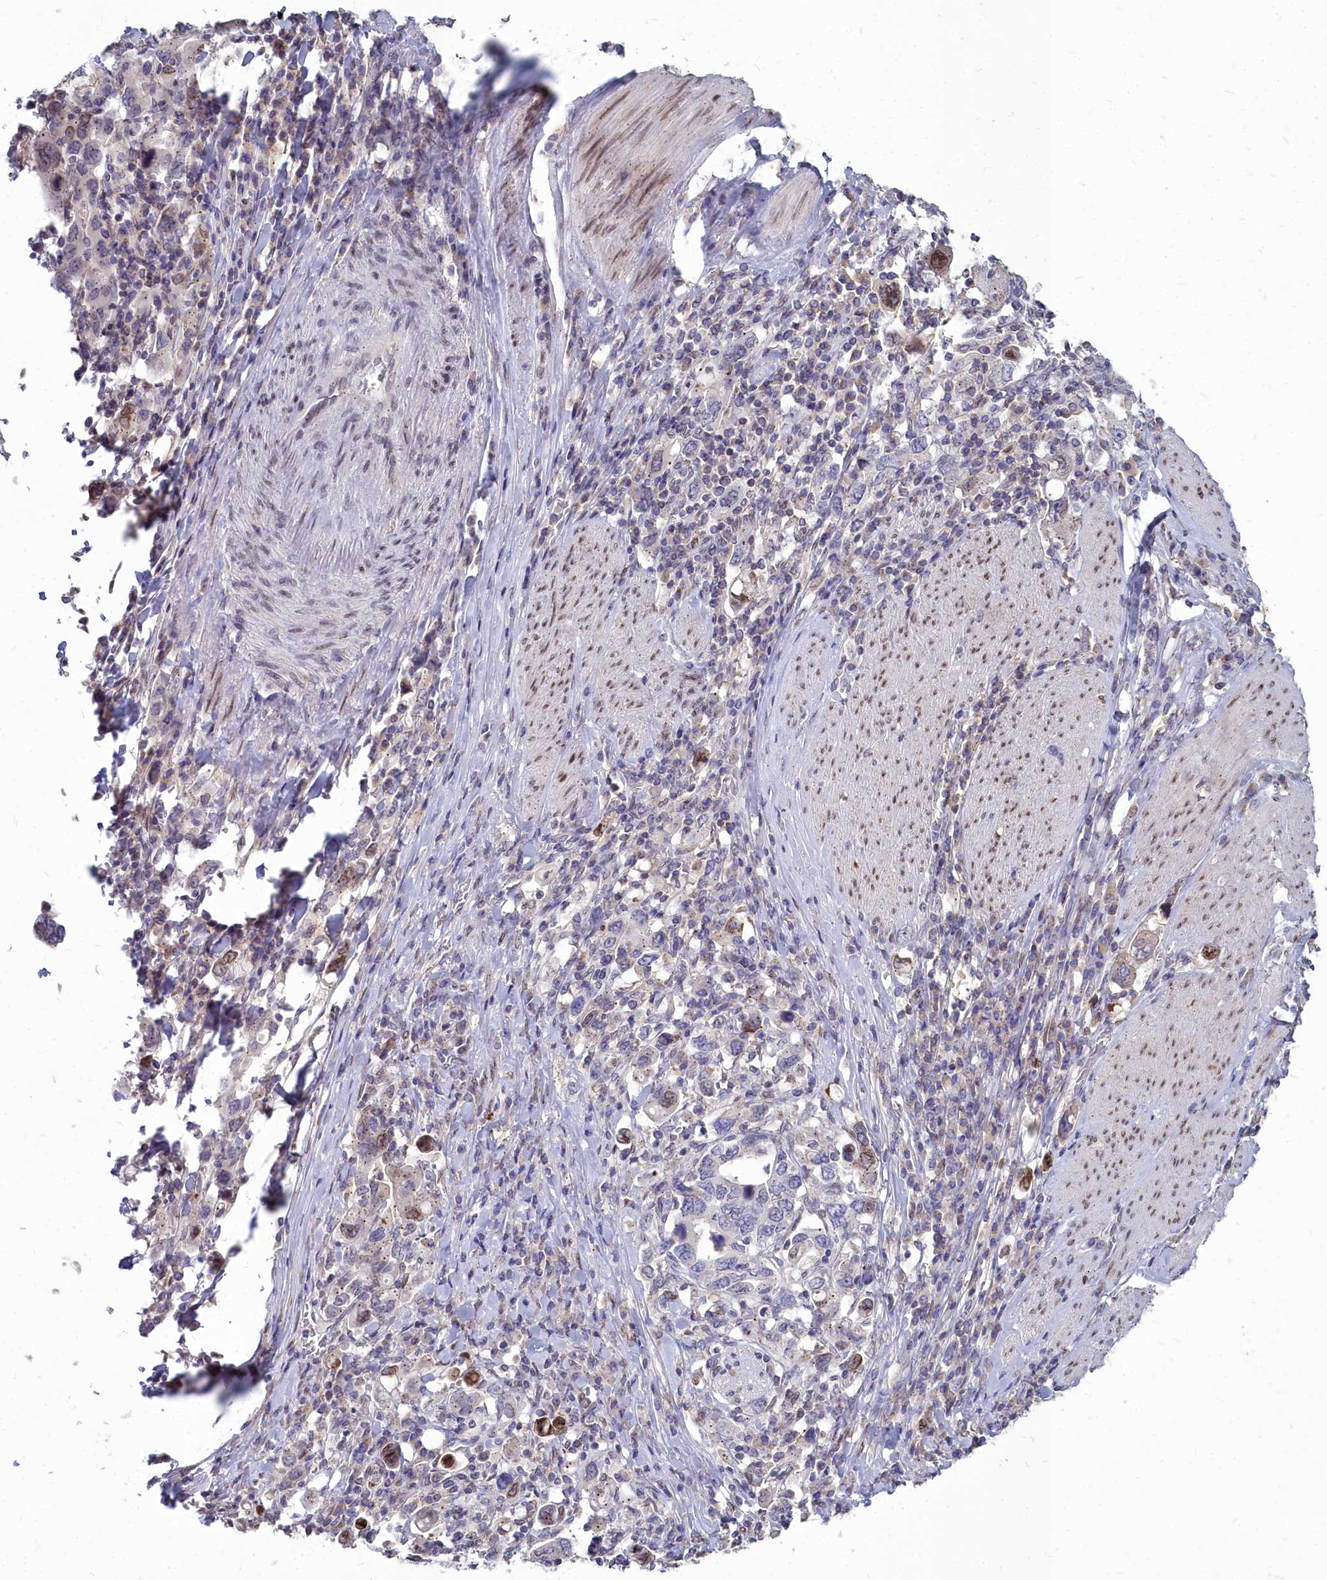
{"staining": {"intensity": "moderate", "quantity": "<25%", "location": "cytoplasmic/membranous,nuclear"}, "tissue": "stomach cancer", "cell_type": "Tumor cells", "image_type": "cancer", "snomed": [{"axis": "morphology", "description": "Adenocarcinoma, NOS"}, {"axis": "topography", "description": "Stomach, upper"}, {"axis": "topography", "description": "Stomach"}], "caption": "This image reveals IHC staining of human stomach cancer (adenocarcinoma), with low moderate cytoplasmic/membranous and nuclear staining in approximately <25% of tumor cells.", "gene": "NOXA1", "patient": {"sex": "male", "age": 62}}